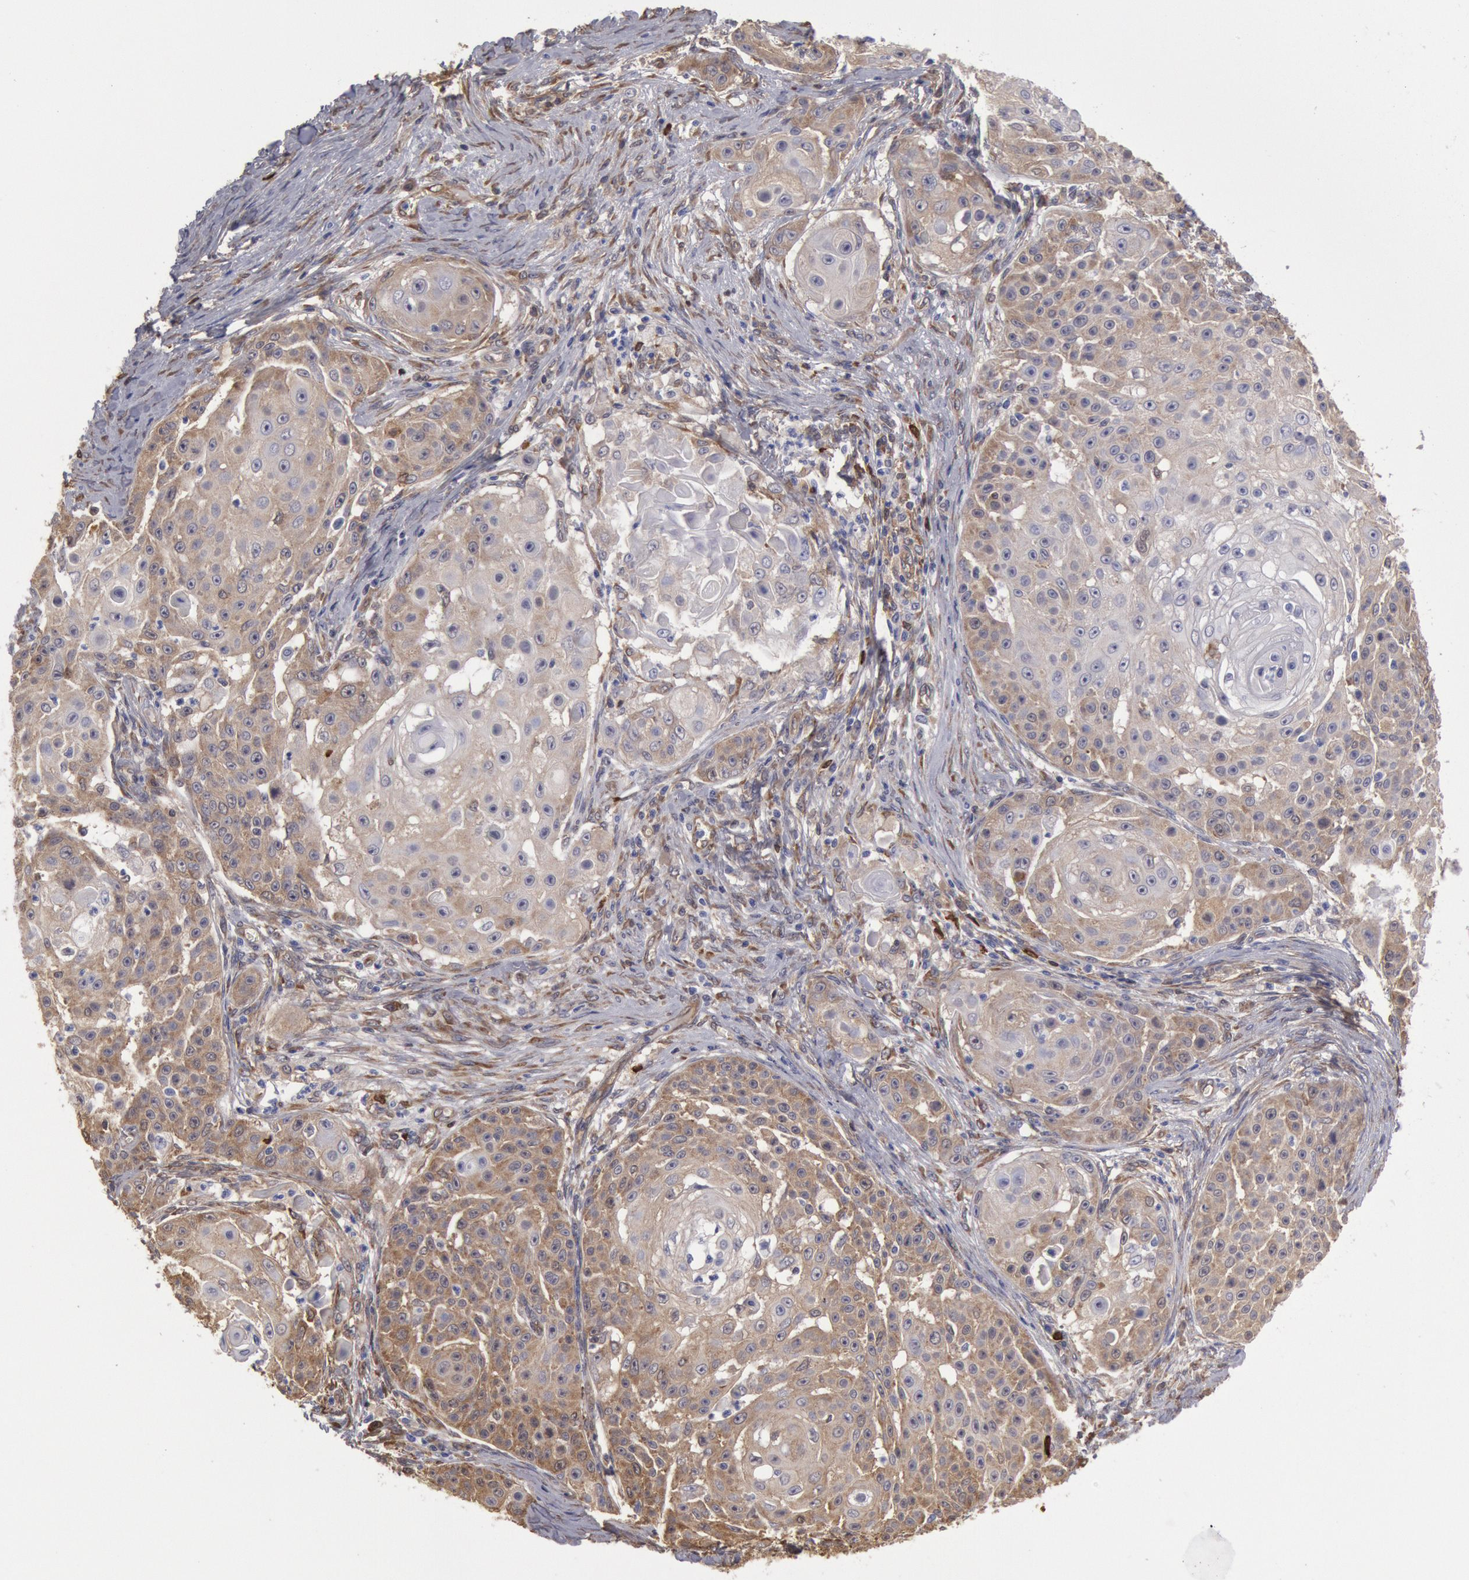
{"staining": {"intensity": "moderate", "quantity": "25%-75%", "location": "cytoplasmic/membranous"}, "tissue": "skin cancer", "cell_type": "Tumor cells", "image_type": "cancer", "snomed": [{"axis": "morphology", "description": "Squamous cell carcinoma, NOS"}, {"axis": "topography", "description": "Skin"}], "caption": "Immunohistochemical staining of squamous cell carcinoma (skin) demonstrates medium levels of moderate cytoplasmic/membranous staining in approximately 25%-75% of tumor cells.", "gene": "CCDC50", "patient": {"sex": "female", "age": 57}}